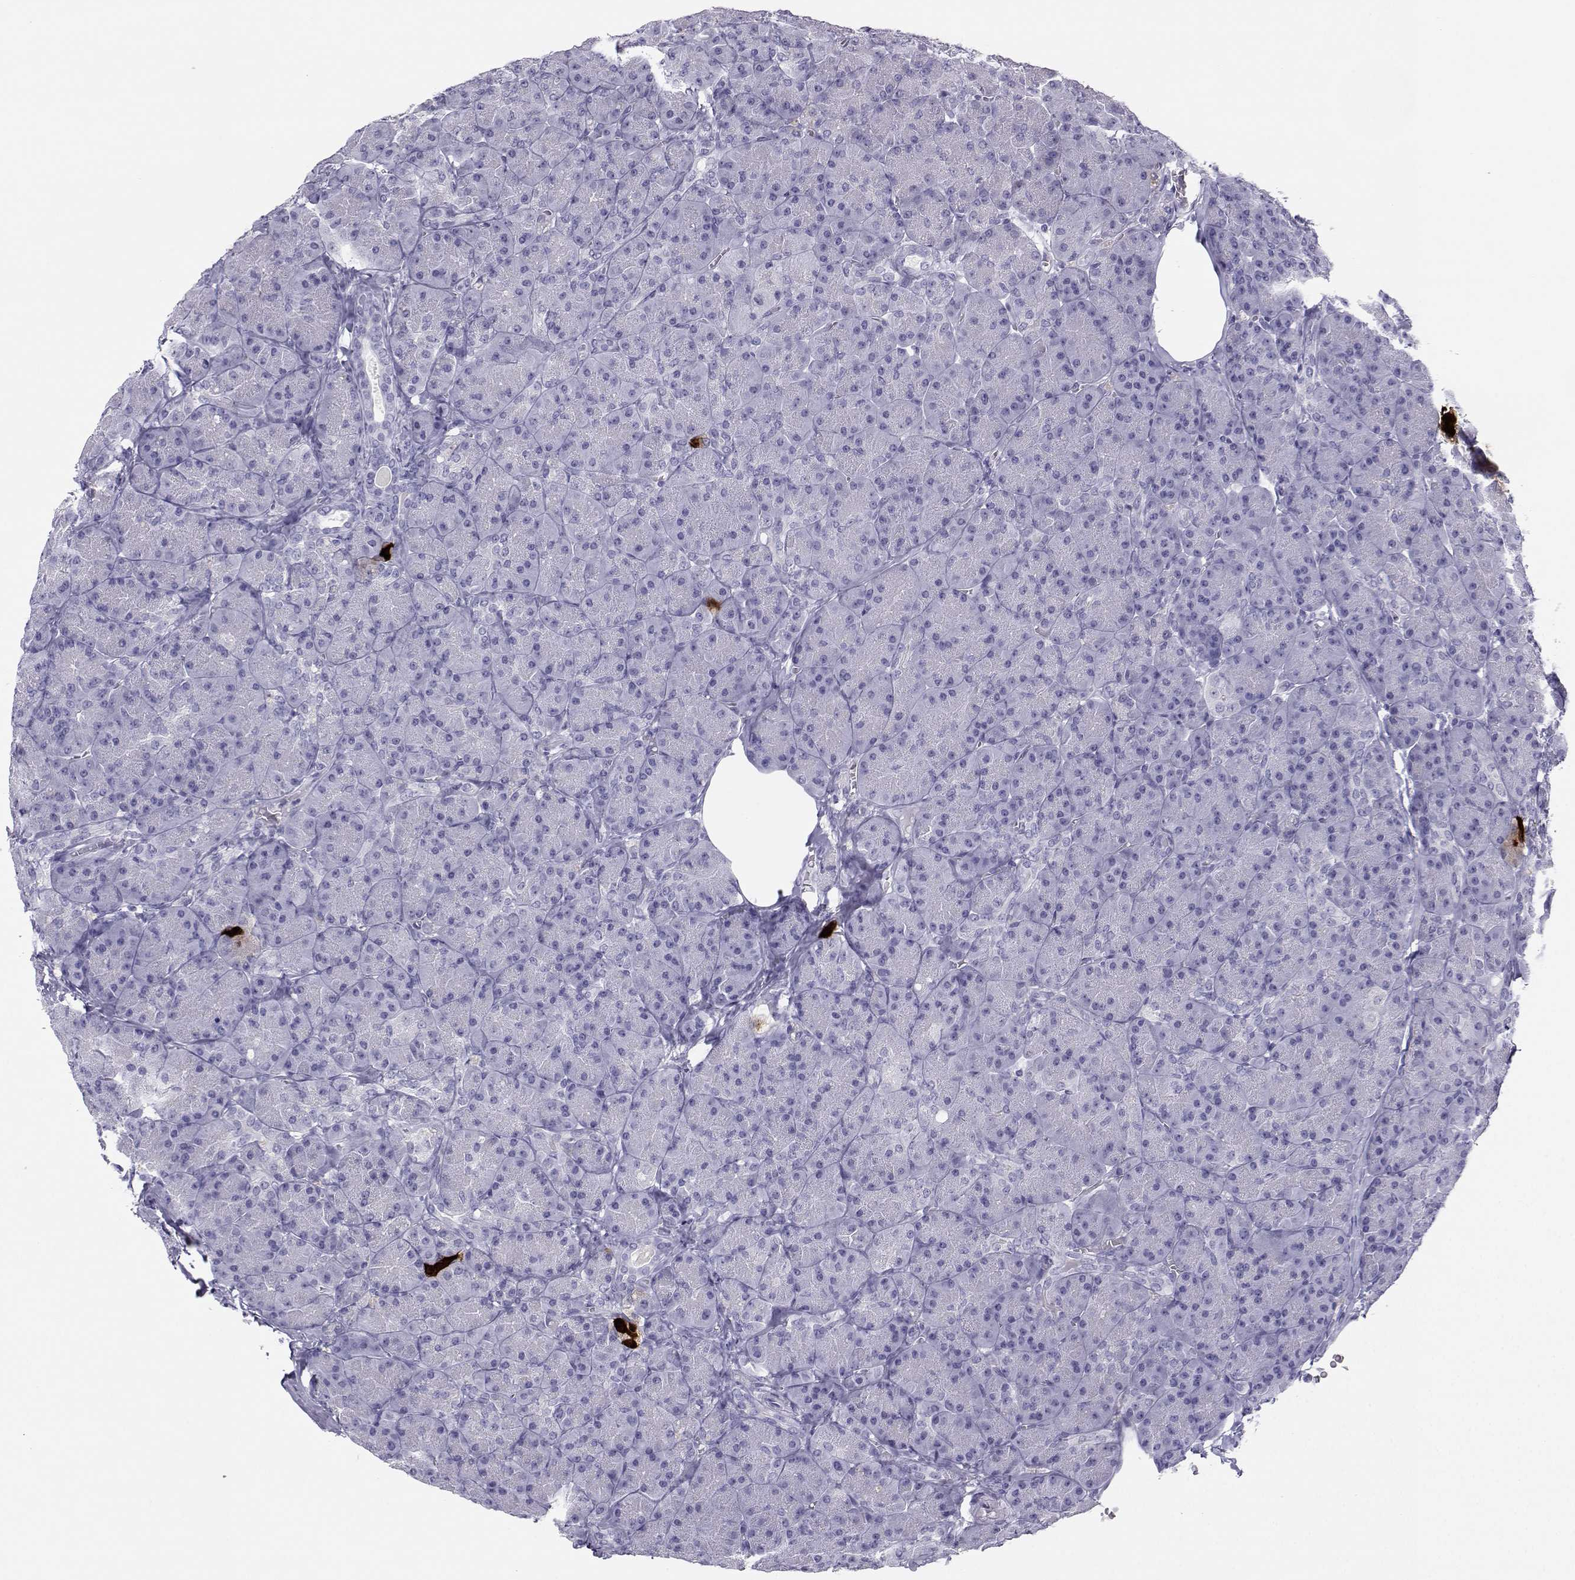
{"staining": {"intensity": "negative", "quantity": "none", "location": "none"}, "tissue": "pancreas", "cell_type": "Exocrine glandular cells", "image_type": "normal", "snomed": [{"axis": "morphology", "description": "Normal tissue, NOS"}, {"axis": "topography", "description": "Pancreas"}], "caption": "Image shows no significant protein positivity in exocrine glandular cells of unremarkable pancreas. (Brightfield microscopy of DAB immunohistochemistry at high magnification).", "gene": "SST", "patient": {"sex": "male", "age": 57}}